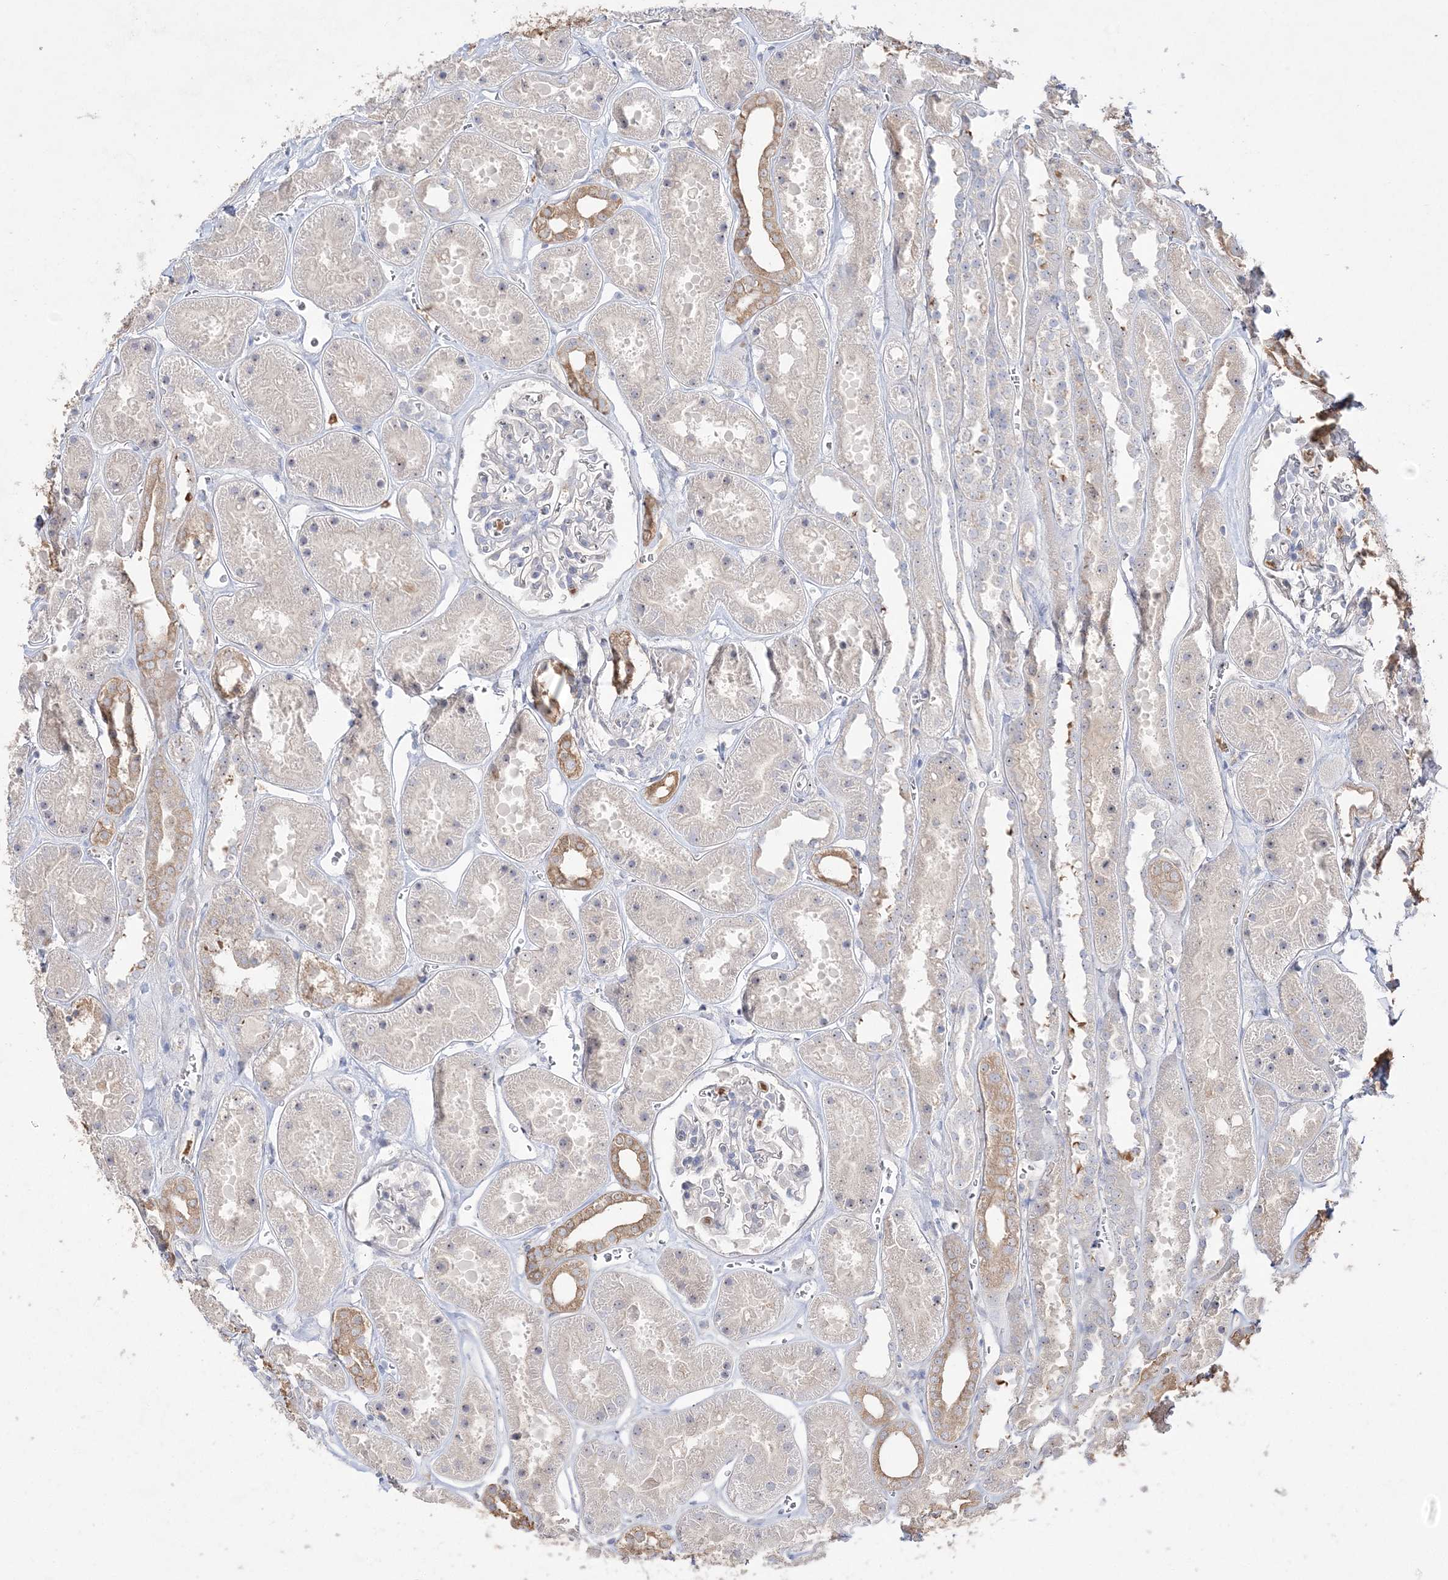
{"staining": {"intensity": "negative", "quantity": "none", "location": "none"}, "tissue": "kidney", "cell_type": "Cells in glomeruli", "image_type": "normal", "snomed": [{"axis": "morphology", "description": "Normal tissue, NOS"}, {"axis": "topography", "description": "Kidney"}], "caption": "Immunohistochemical staining of benign human kidney displays no significant positivity in cells in glomeruli. (Stains: DAB immunohistochemistry with hematoxylin counter stain, Microscopy: brightfield microscopy at high magnification).", "gene": "NOP16", "patient": {"sex": "female", "age": 41}}